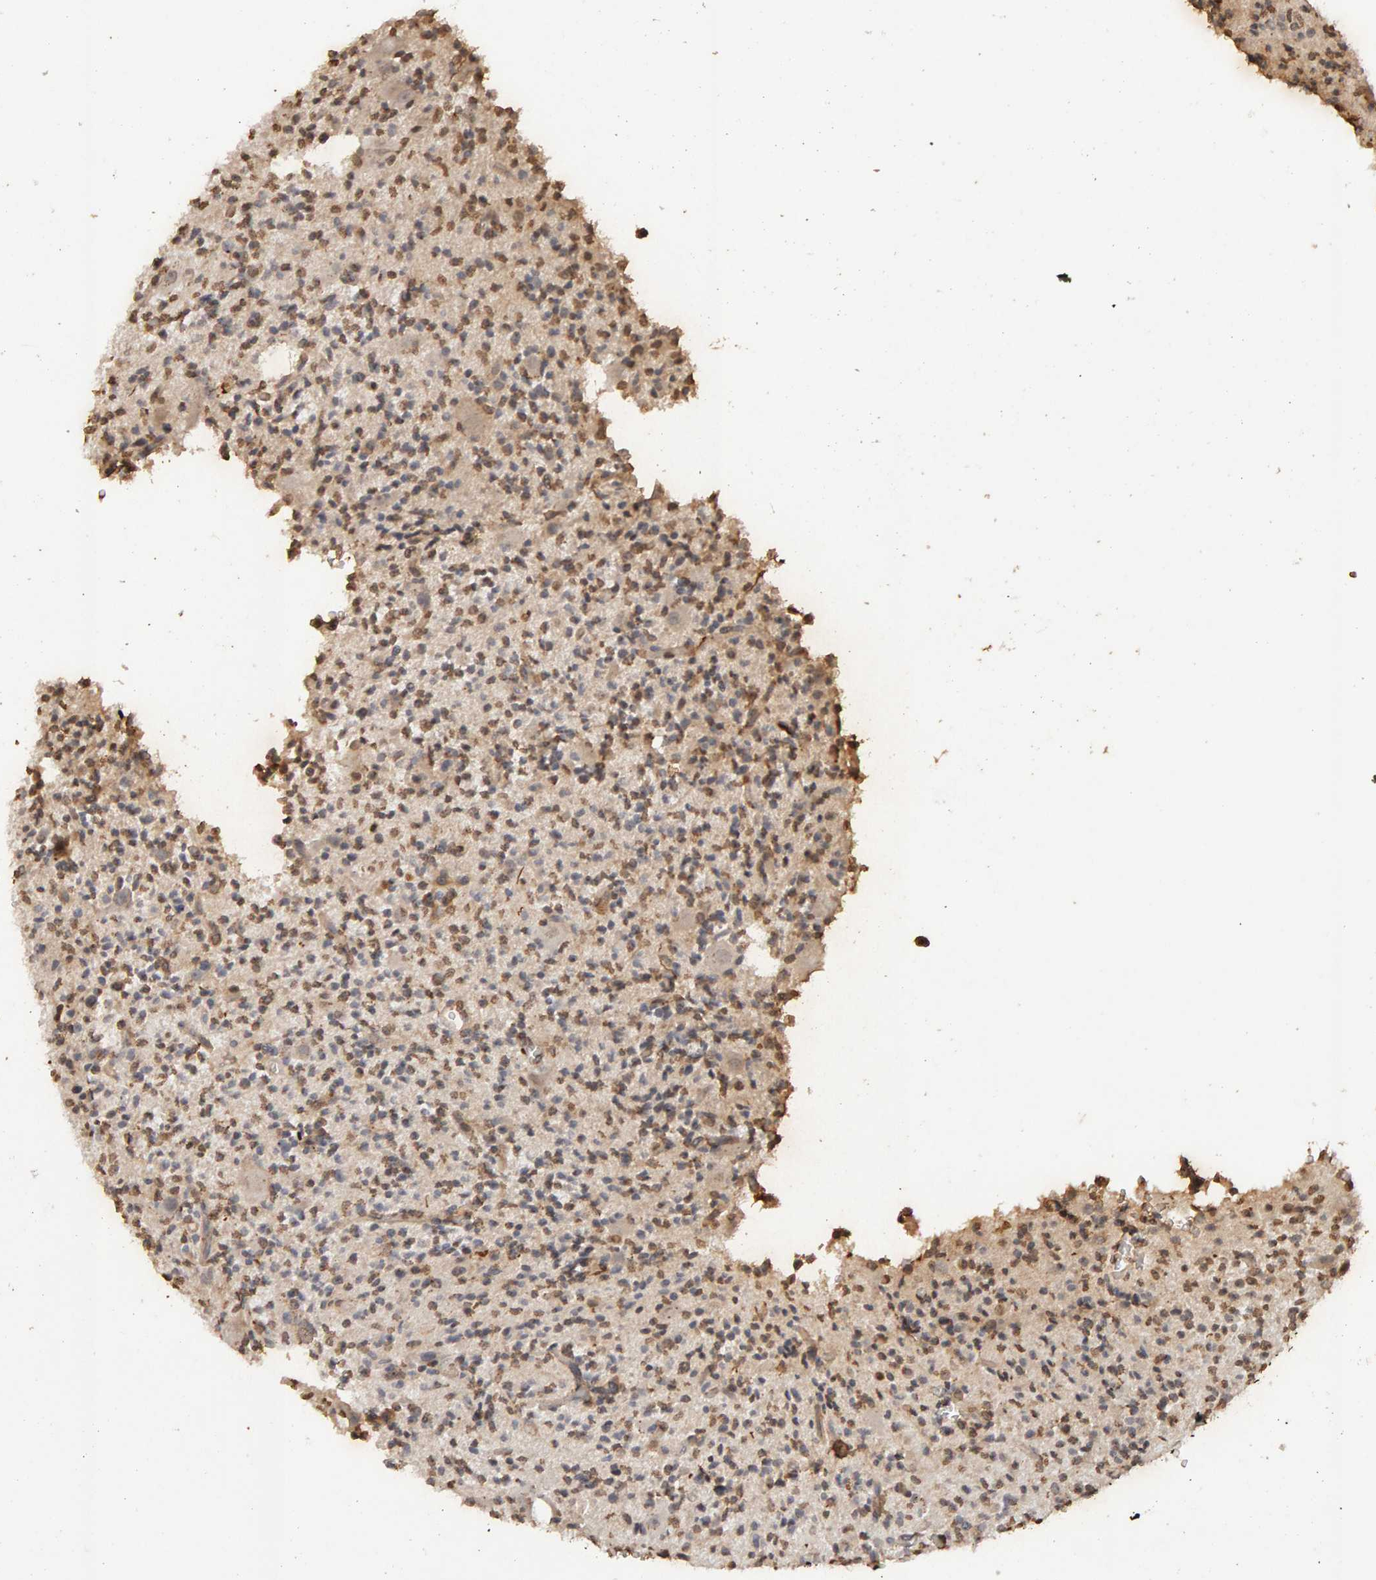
{"staining": {"intensity": "moderate", "quantity": ">75%", "location": "cytoplasmic/membranous,nuclear"}, "tissue": "glioma", "cell_type": "Tumor cells", "image_type": "cancer", "snomed": [{"axis": "morphology", "description": "Glioma, malignant, High grade"}, {"axis": "topography", "description": "Brain"}], "caption": "This image reveals glioma stained with IHC to label a protein in brown. The cytoplasmic/membranous and nuclear of tumor cells show moderate positivity for the protein. Nuclei are counter-stained blue.", "gene": "DNAJB5", "patient": {"sex": "male", "age": 34}}